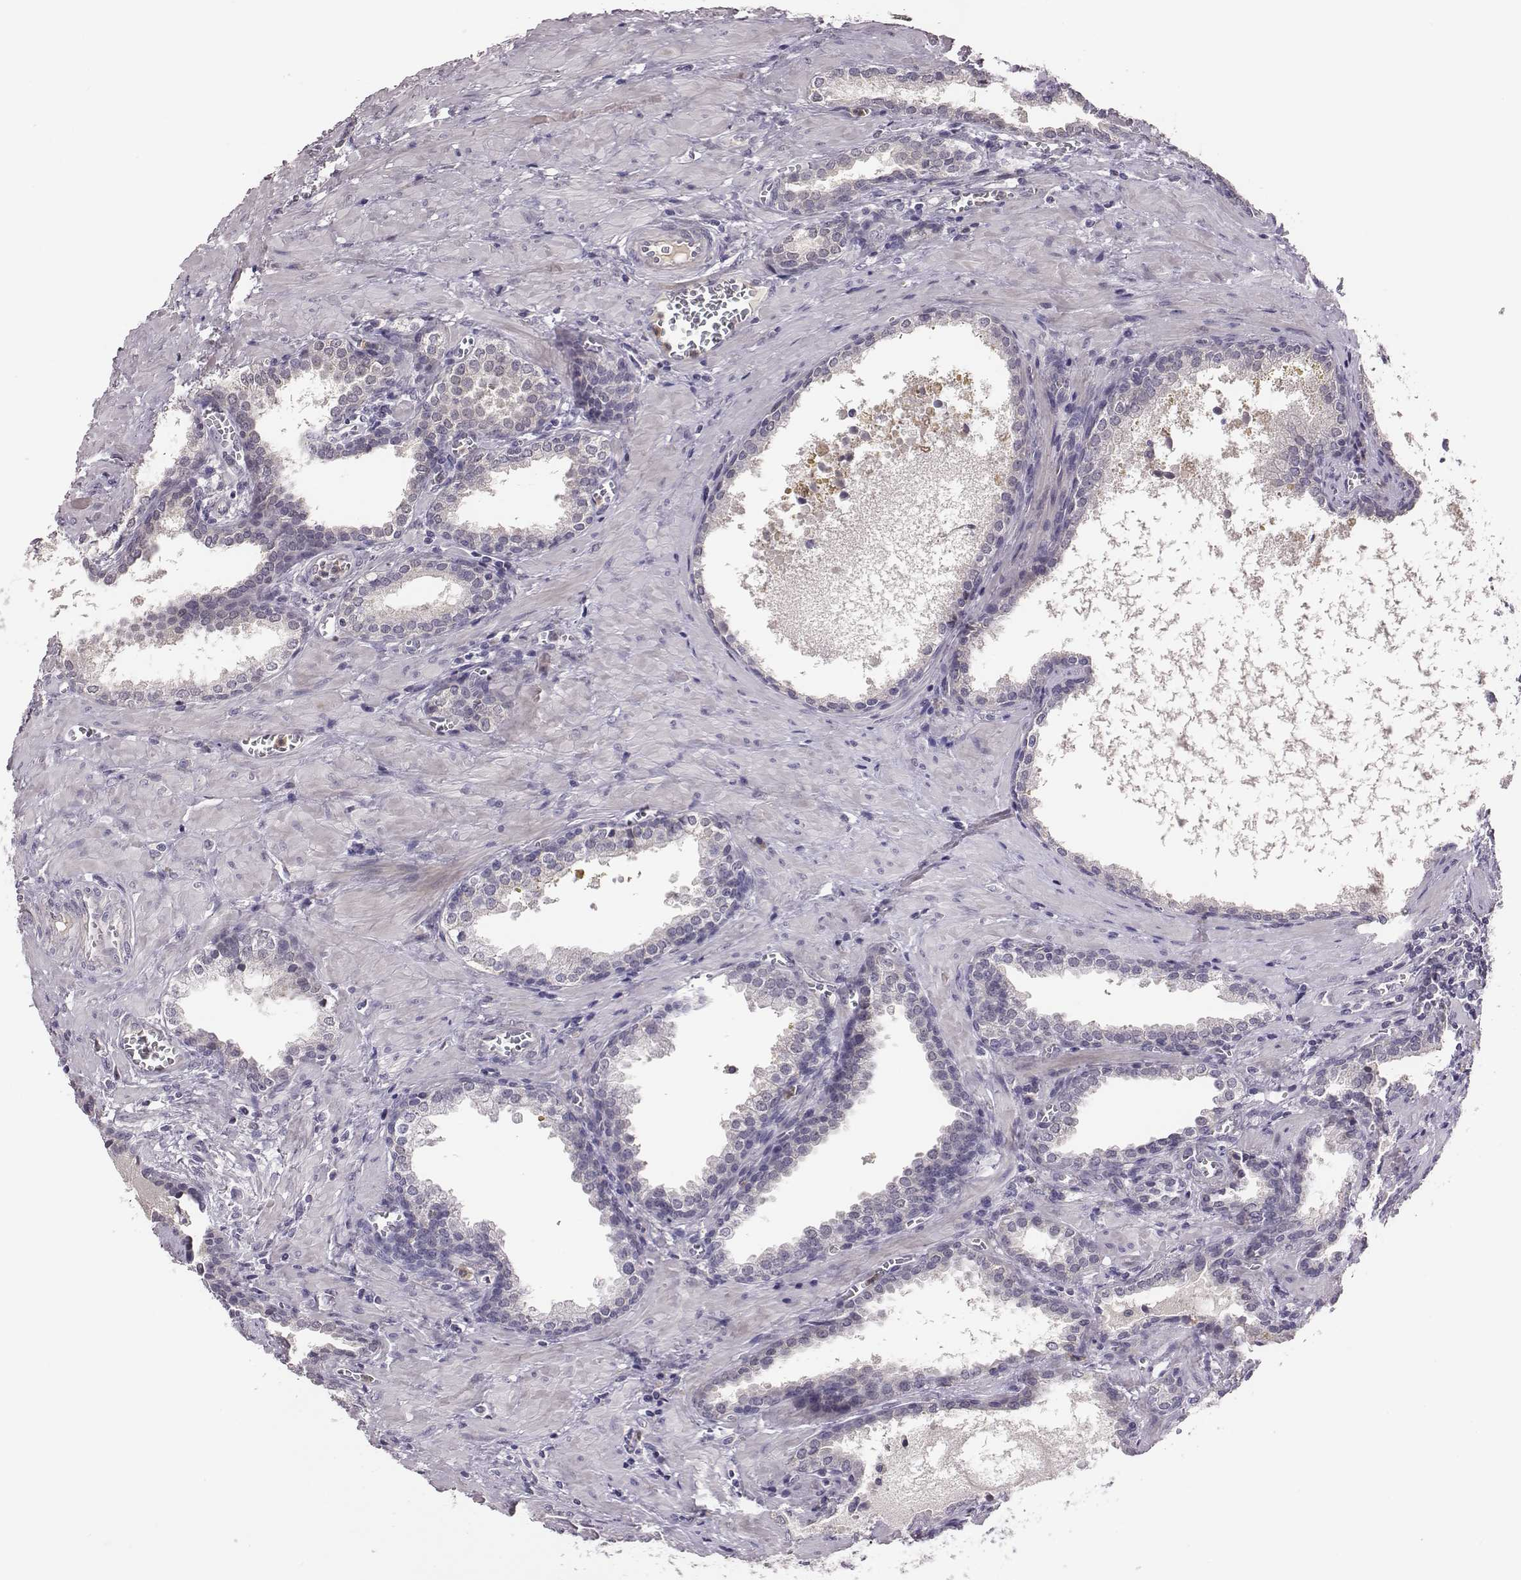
{"staining": {"intensity": "negative", "quantity": "none", "location": "none"}, "tissue": "prostate cancer", "cell_type": "Tumor cells", "image_type": "cancer", "snomed": [{"axis": "morphology", "description": "Adenocarcinoma, NOS"}, {"axis": "topography", "description": "Prostate and seminal vesicle, NOS"}], "caption": "Tumor cells are negative for protein expression in human prostate cancer (adenocarcinoma).", "gene": "KMO", "patient": {"sex": "male", "age": 63}}